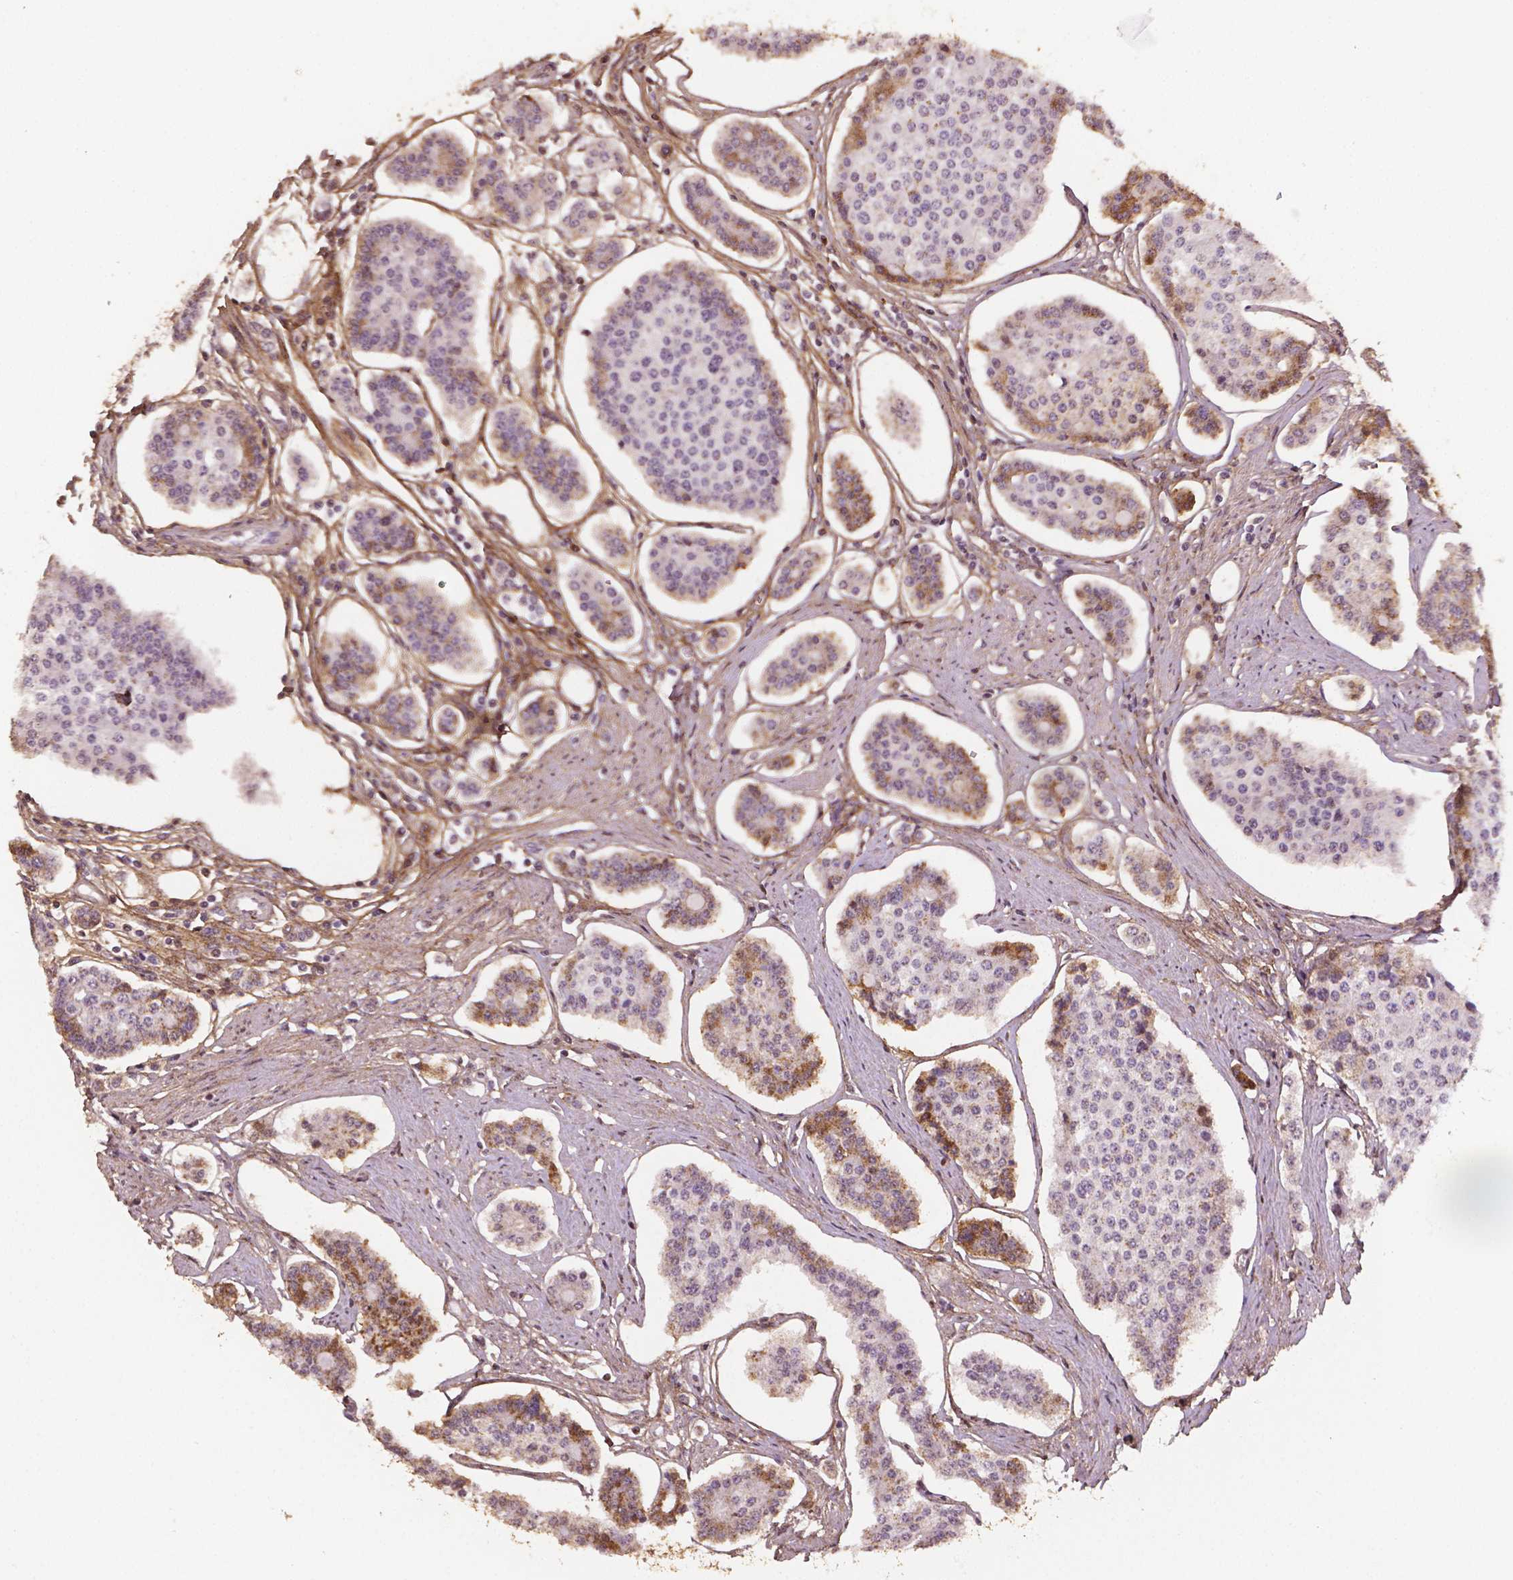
{"staining": {"intensity": "moderate", "quantity": "<25%", "location": "cytoplasmic/membranous,nuclear"}, "tissue": "carcinoid", "cell_type": "Tumor cells", "image_type": "cancer", "snomed": [{"axis": "morphology", "description": "Carcinoid, malignant, NOS"}, {"axis": "topography", "description": "Small intestine"}], "caption": "An immunohistochemistry (IHC) histopathology image of neoplastic tissue is shown. Protein staining in brown highlights moderate cytoplasmic/membranous and nuclear positivity in carcinoid (malignant) within tumor cells. The staining was performed using DAB (3,3'-diaminobenzidine) to visualize the protein expression in brown, while the nuclei were stained in blue with hematoxylin (Magnification: 20x).", "gene": "DCN", "patient": {"sex": "female", "age": 65}}